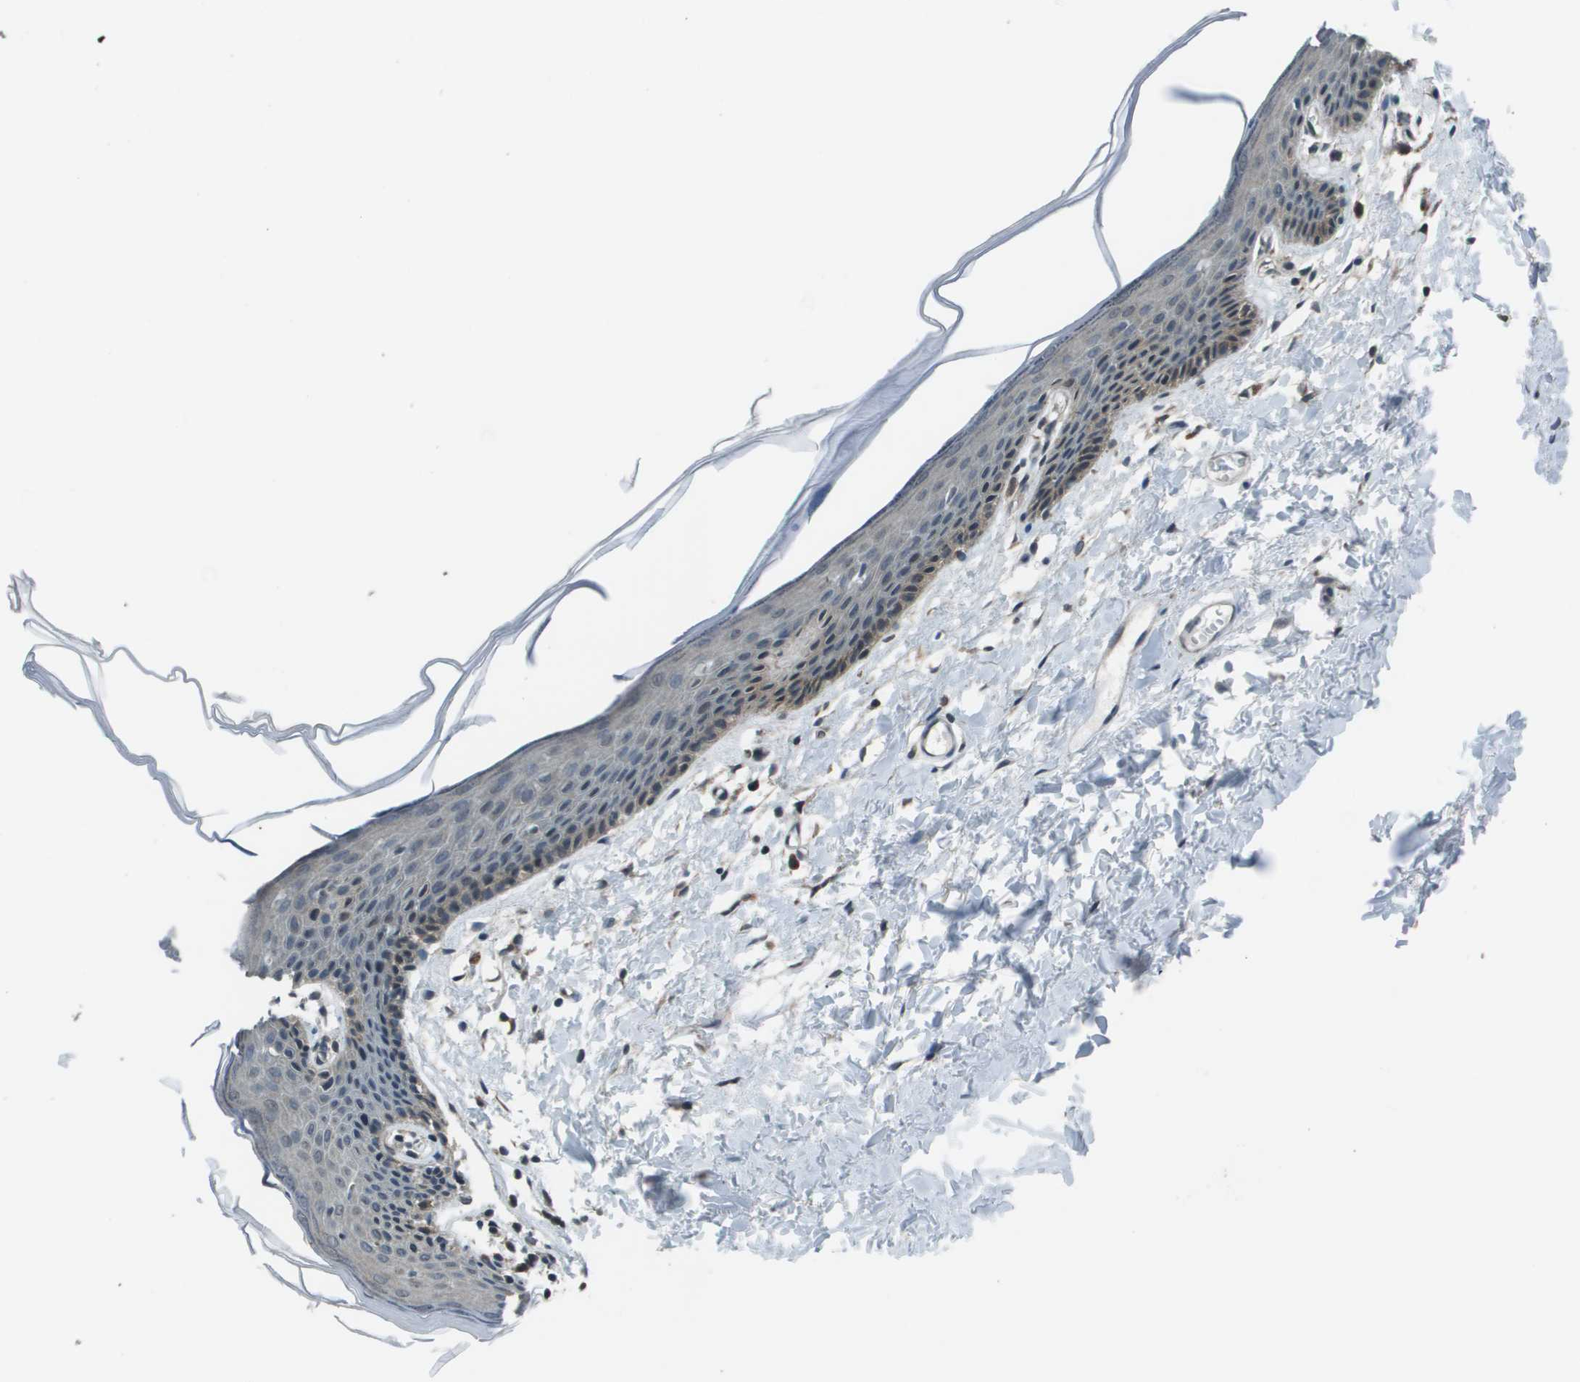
{"staining": {"intensity": "moderate", "quantity": "25%-75%", "location": "cytoplasmic/membranous,nuclear"}, "tissue": "skin", "cell_type": "Epidermal cells", "image_type": "normal", "snomed": [{"axis": "morphology", "description": "Normal tissue, NOS"}, {"axis": "topography", "description": "Vulva"}], "caption": "Immunohistochemical staining of unremarkable skin displays 25%-75% levels of moderate cytoplasmic/membranous,nuclear protein staining in approximately 25%-75% of epidermal cells.", "gene": "PPFIA1", "patient": {"sex": "female", "age": 54}}